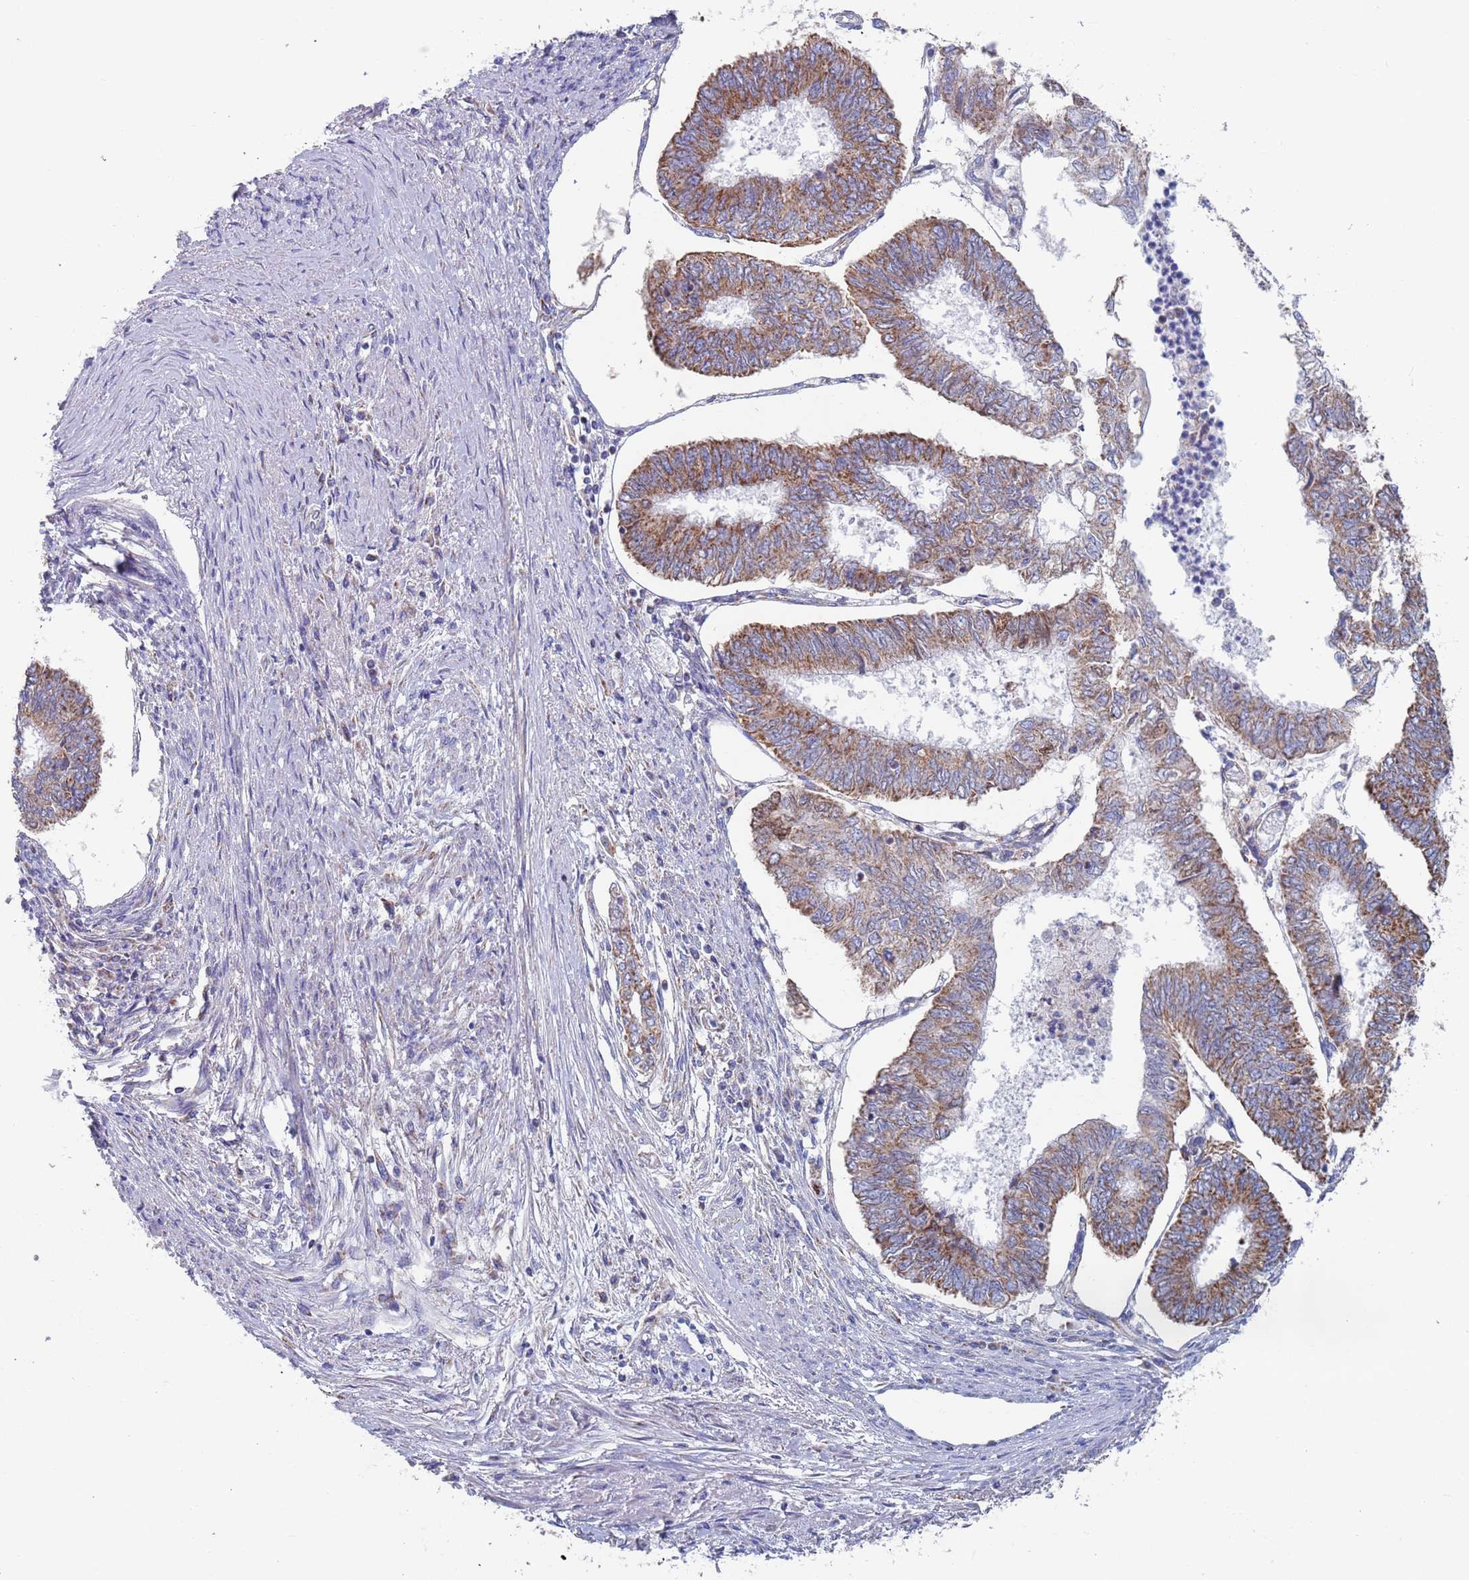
{"staining": {"intensity": "moderate", "quantity": "25%-75%", "location": "cytoplasmic/membranous"}, "tissue": "endometrial cancer", "cell_type": "Tumor cells", "image_type": "cancer", "snomed": [{"axis": "morphology", "description": "Adenocarcinoma, NOS"}, {"axis": "topography", "description": "Endometrium"}], "caption": "The micrograph shows staining of endometrial cancer (adenocarcinoma), revealing moderate cytoplasmic/membranous protein expression (brown color) within tumor cells.", "gene": "MRPL22", "patient": {"sex": "female", "age": 68}}